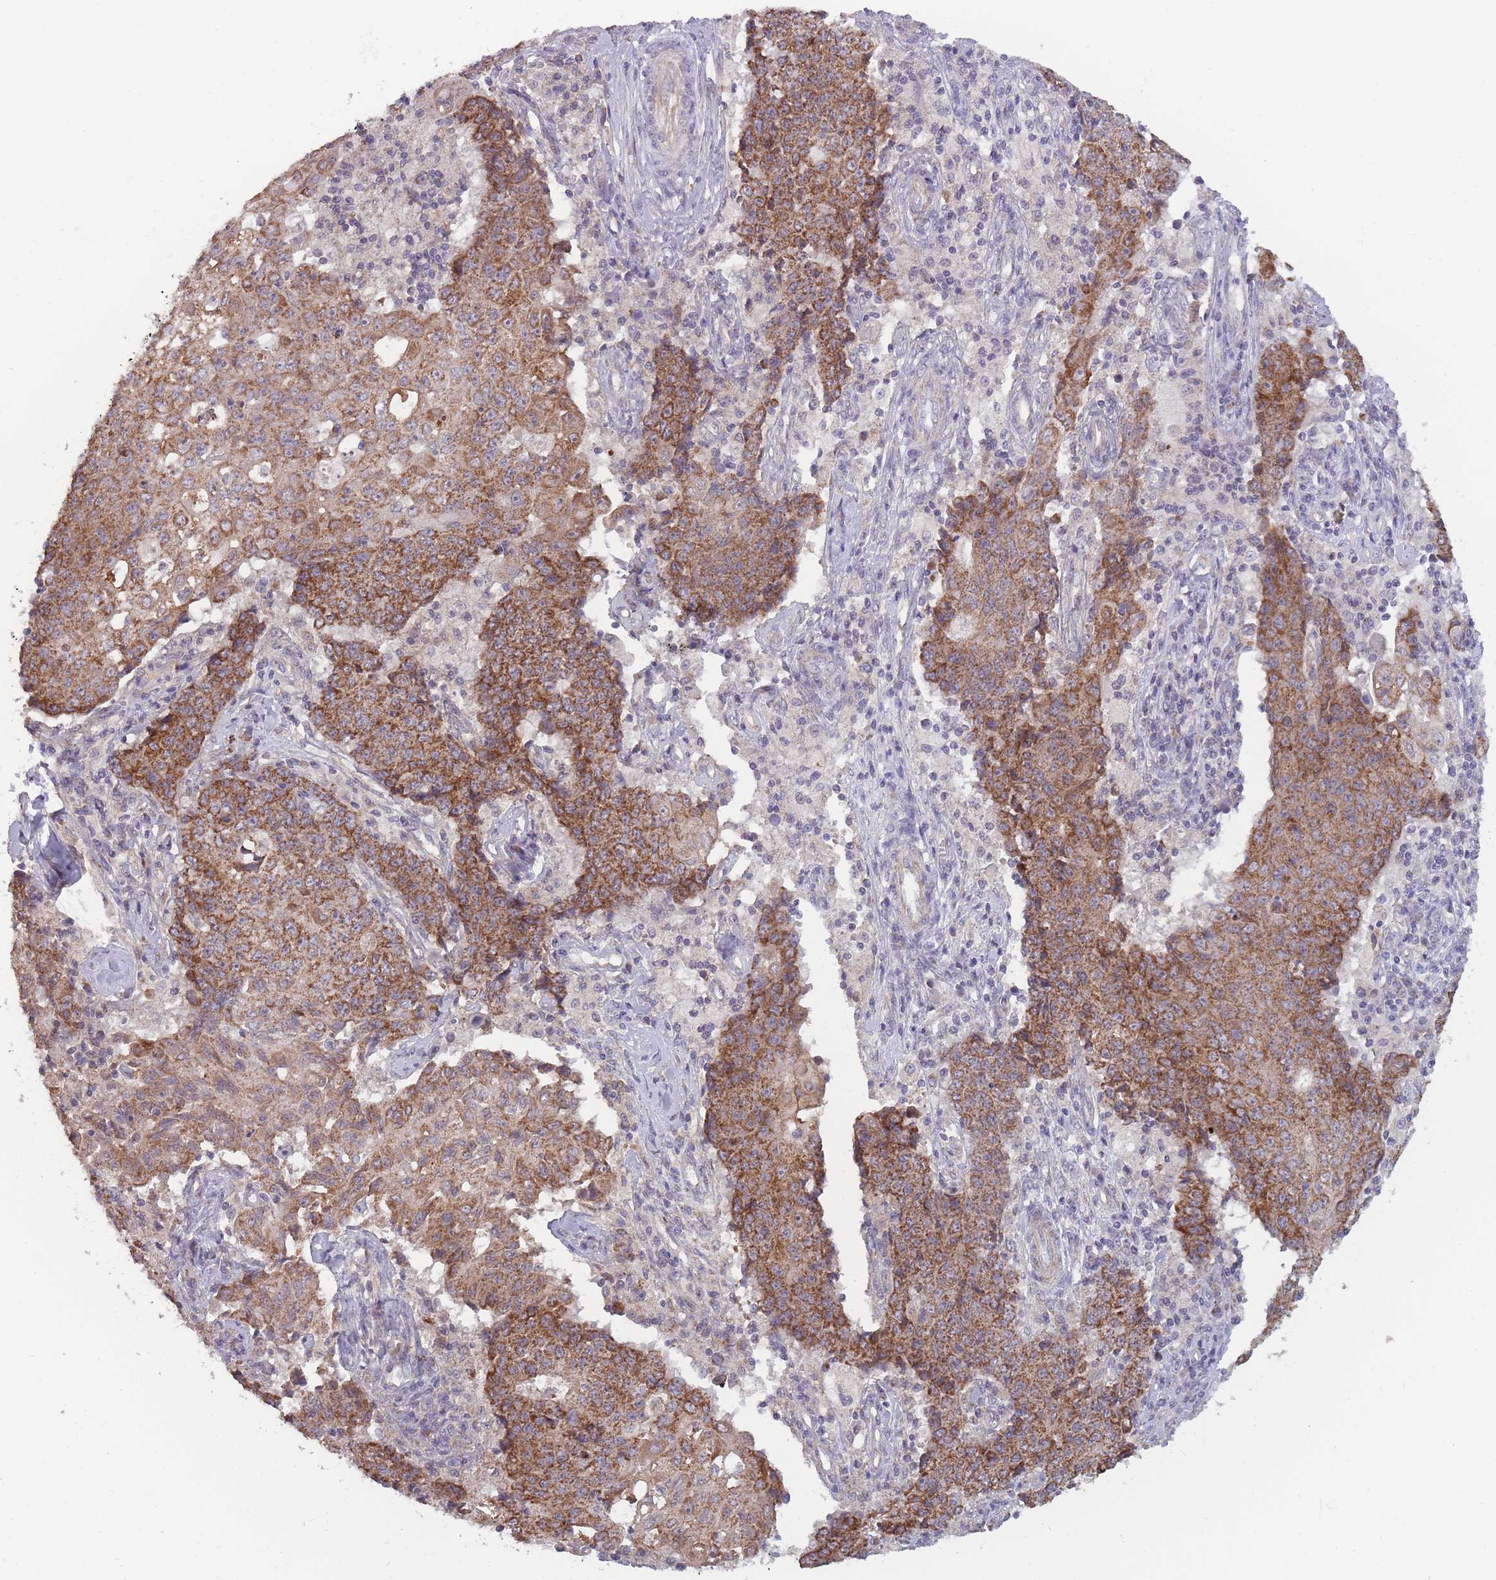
{"staining": {"intensity": "strong", "quantity": ">75%", "location": "cytoplasmic/membranous"}, "tissue": "ovarian cancer", "cell_type": "Tumor cells", "image_type": "cancer", "snomed": [{"axis": "morphology", "description": "Carcinoma, endometroid"}, {"axis": "topography", "description": "Ovary"}], "caption": "Endometroid carcinoma (ovarian) tissue demonstrates strong cytoplasmic/membranous positivity in about >75% of tumor cells, visualized by immunohistochemistry.", "gene": "MRPS18C", "patient": {"sex": "female", "age": 42}}